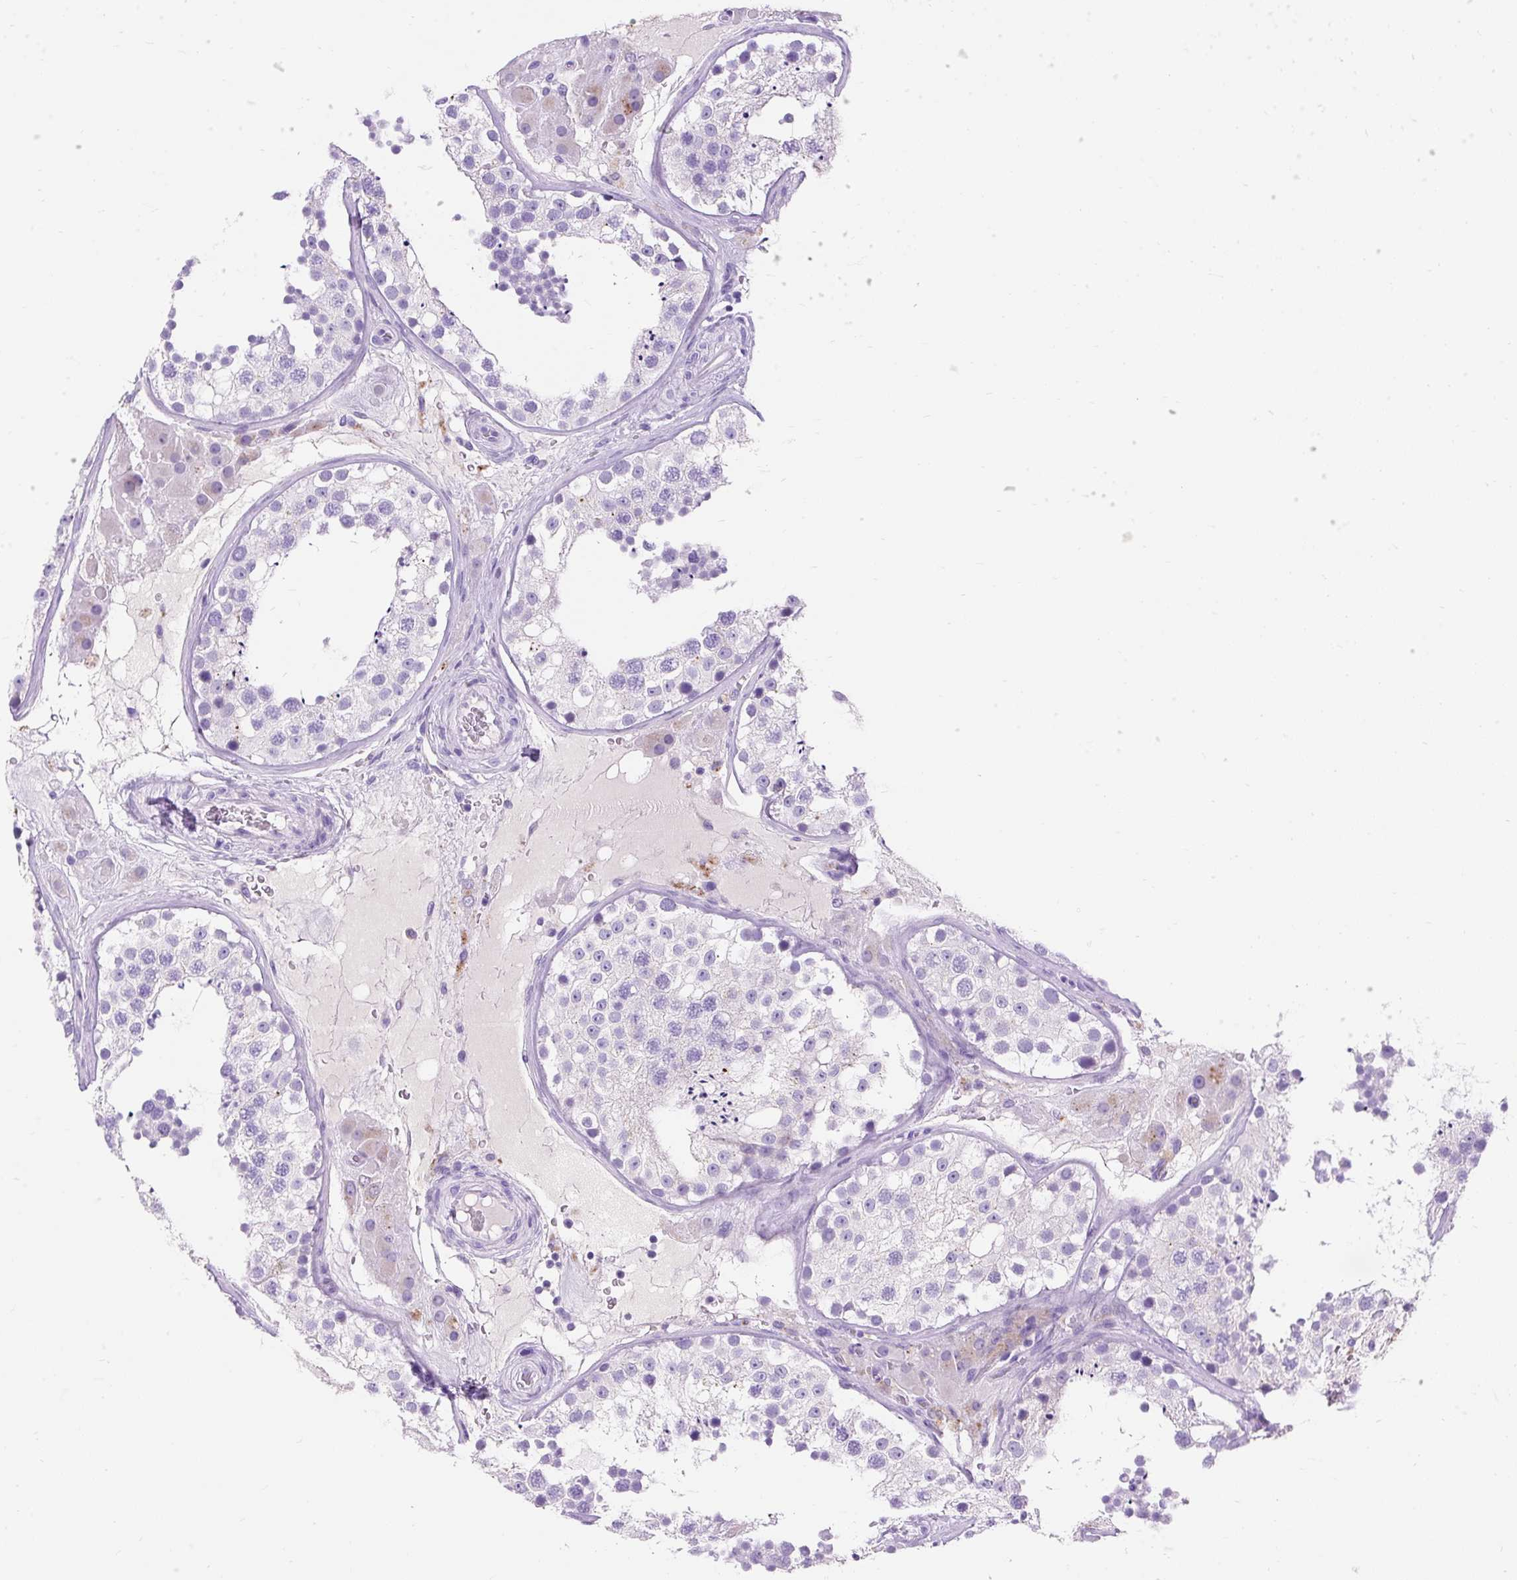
{"staining": {"intensity": "negative", "quantity": "none", "location": "none"}, "tissue": "testis", "cell_type": "Cells in seminiferous ducts", "image_type": "normal", "snomed": [{"axis": "morphology", "description": "Normal tissue, NOS"}, {"axis": "topography", "description": "Testis"}], "caption": "Immunohistochemical staining of benign testis reveals no significant staining in cells in seminiferous ducts. Nuclei are stained in blue.", "gene": "HEXB", "patient": {"sex": "male", "age": 26}}